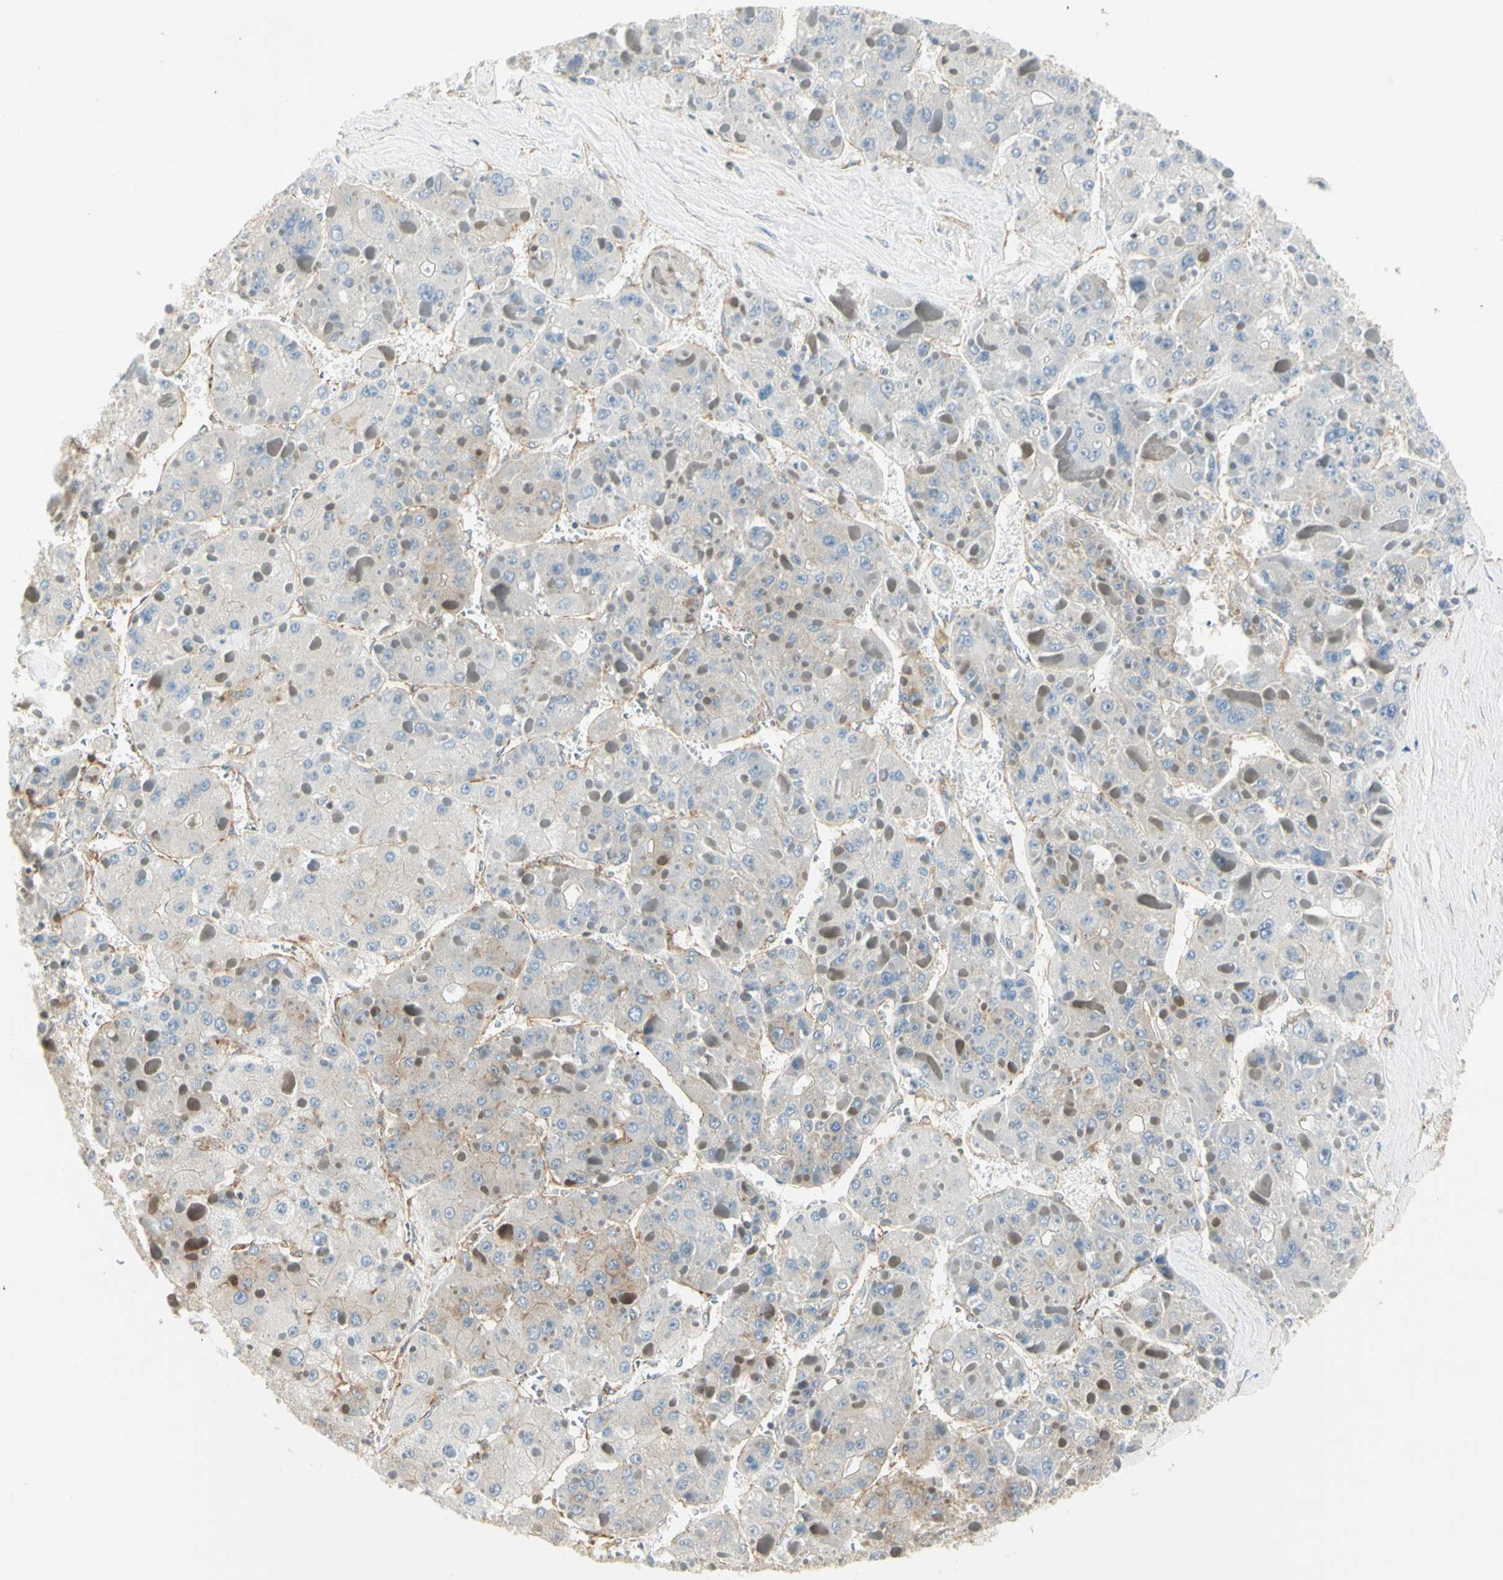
{"staining": {"intensity": "weak", "quantity": "25%-75%", "location": "cytoplasmic/membranous"}, "tissue": "liver cancer", "cell_type": "Tumor cells", "image_type": "cancer", "snomed": [{"axis": "morphology", "description": "Carcinoma, Hepatocellular, NOS"}, {"axis": "topography", "description": "Liver"}], "caption": "Protein staining exhibits weak cytoplasmic/membranous expression in approximately 25%-75% of tumor cells in liver cancer.", "gene": "AGFG1", "patient": {"sex": "female", "age": 73}}